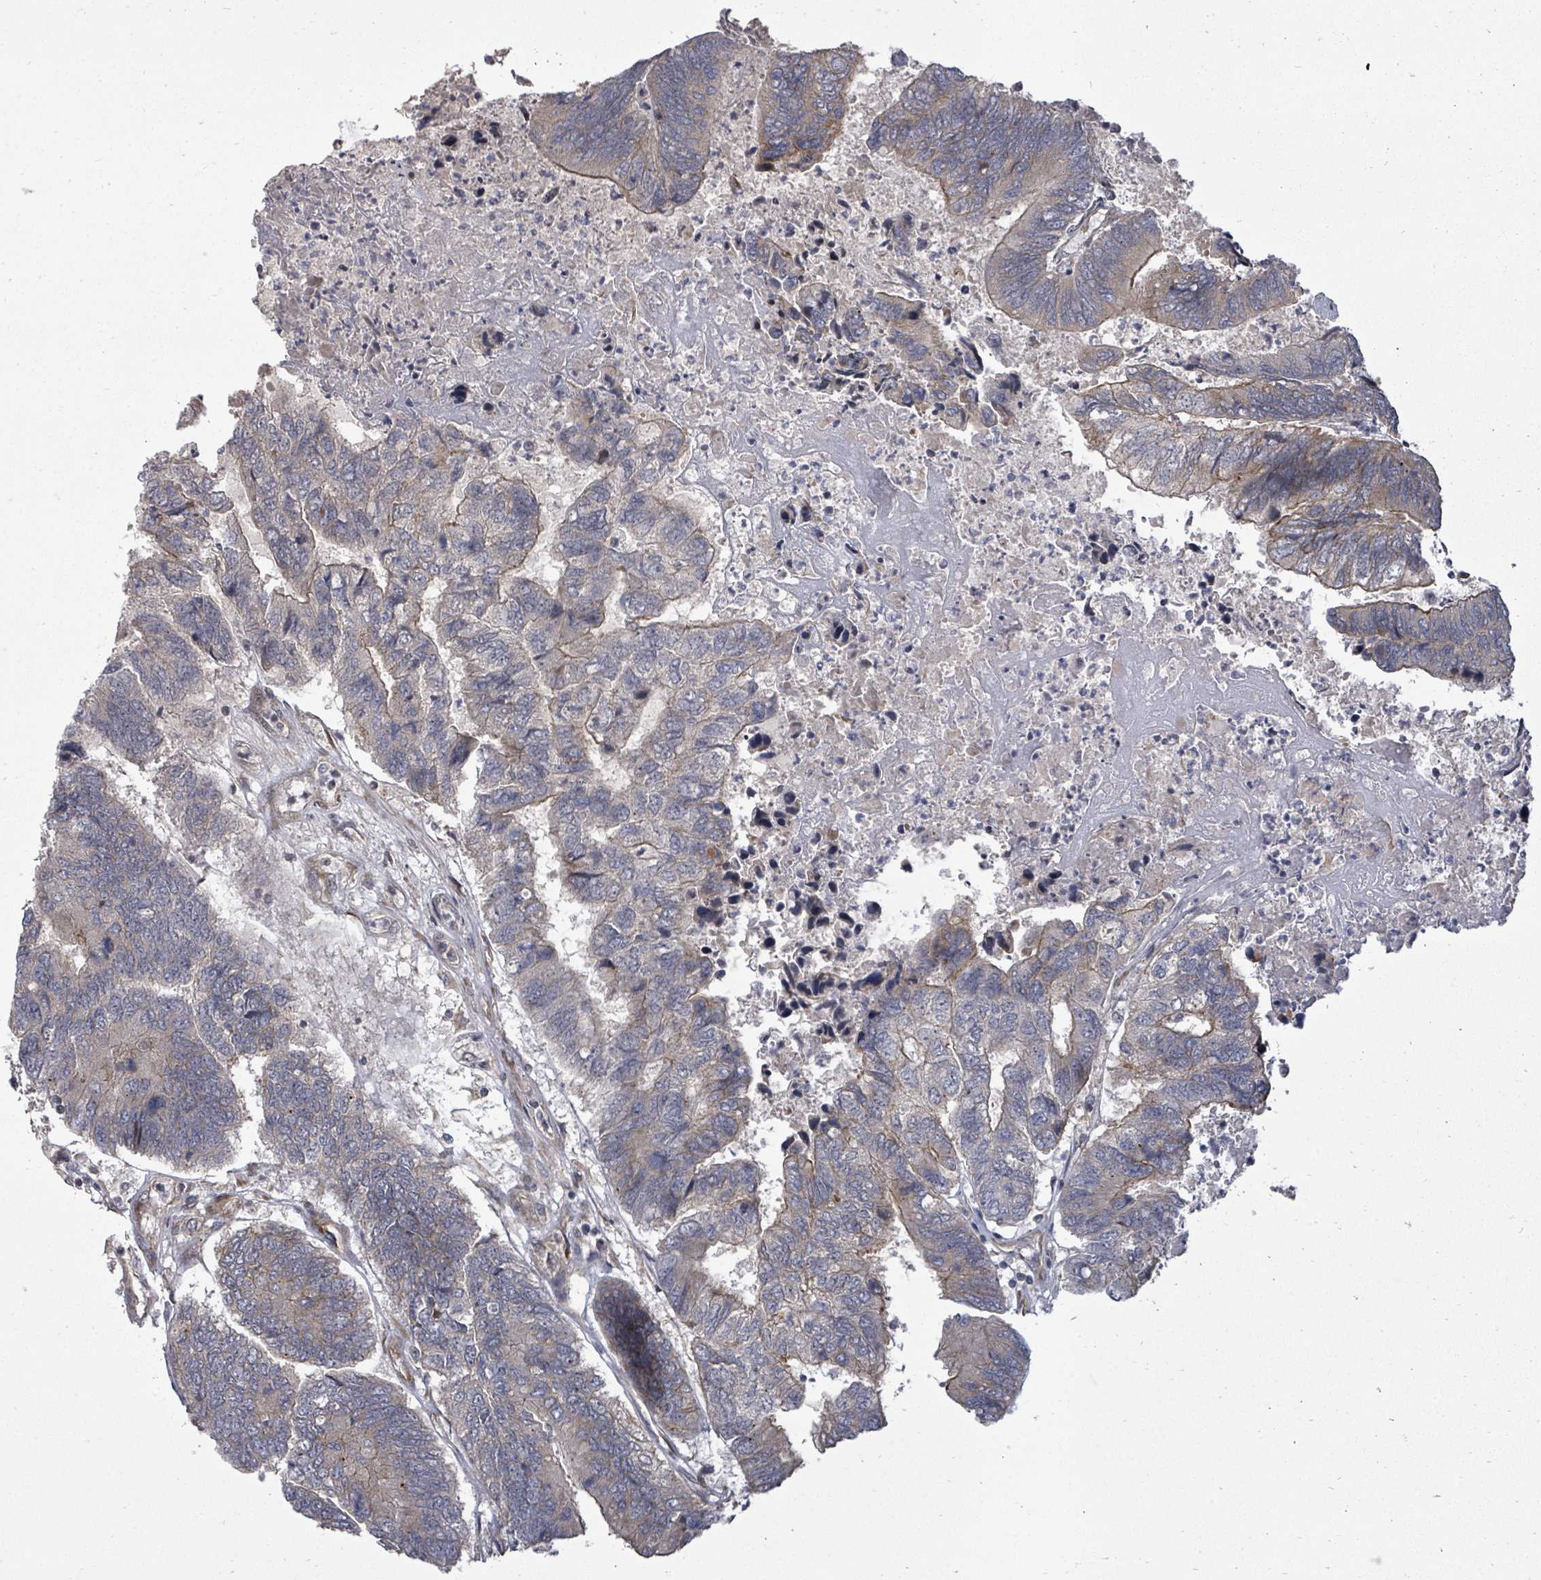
{"staining": {"intensity": "weak", "quantity": "25%-75%", "location": "cytoplasmic/membranous"}, "tissue": "colorectal cancer", "cell_type": "Tumor cells", "image_type": "cancer", "snomed": [{"axis": "morphology", "description": "Adenocarcinoma, NOS"}, {"axis": "topography", "description": "Colon"}], "caption": "Approximately 25%-75% of tumor cells in human adenocarcinoma (colorectal) show weak cytoplasmic/membranous protein staining as visualized by brown immunohistochemical staining.", "gene": "KRTAP27-1", "patient": {"sex": "female", "age": 67}}